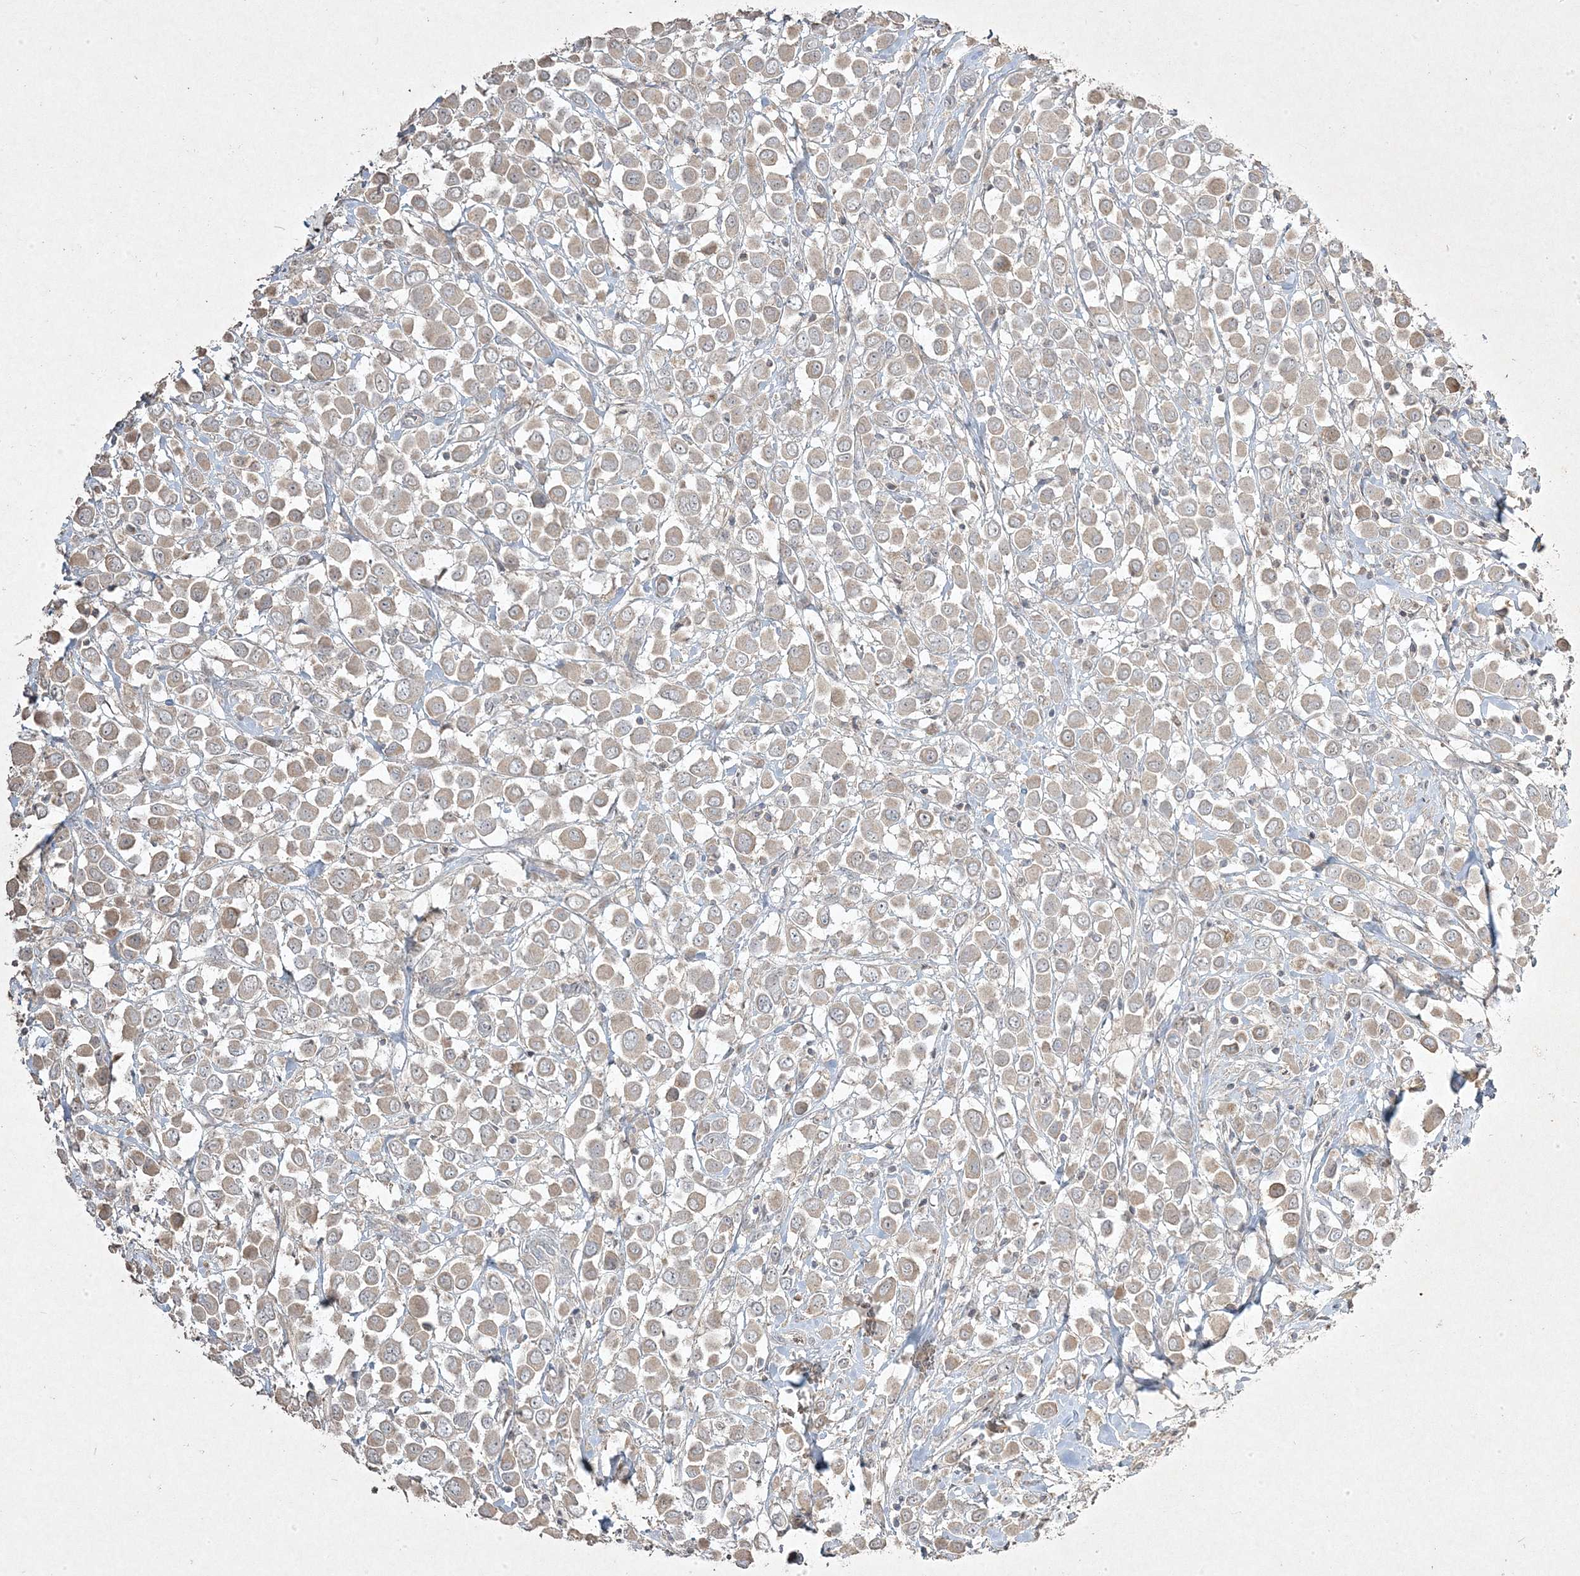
{"staining": {"intensity": "weak", "quantity": "<25%", "location": "cytoplasmic/membranous"}, "tissue": "breast cancer", "cell_type": "Tumor cells", "image_type": "cancer", "snomed": [{"axis": "morphology", "description": "Duct carcinoma"}, {"axis": "topography", "description": "Breast"}], "caption": "Tumor cells show no significant expression in invasive ductal carcinoma (breast).", "gene": "RGL4", "patient": {"sex": "female", "age": 61}}